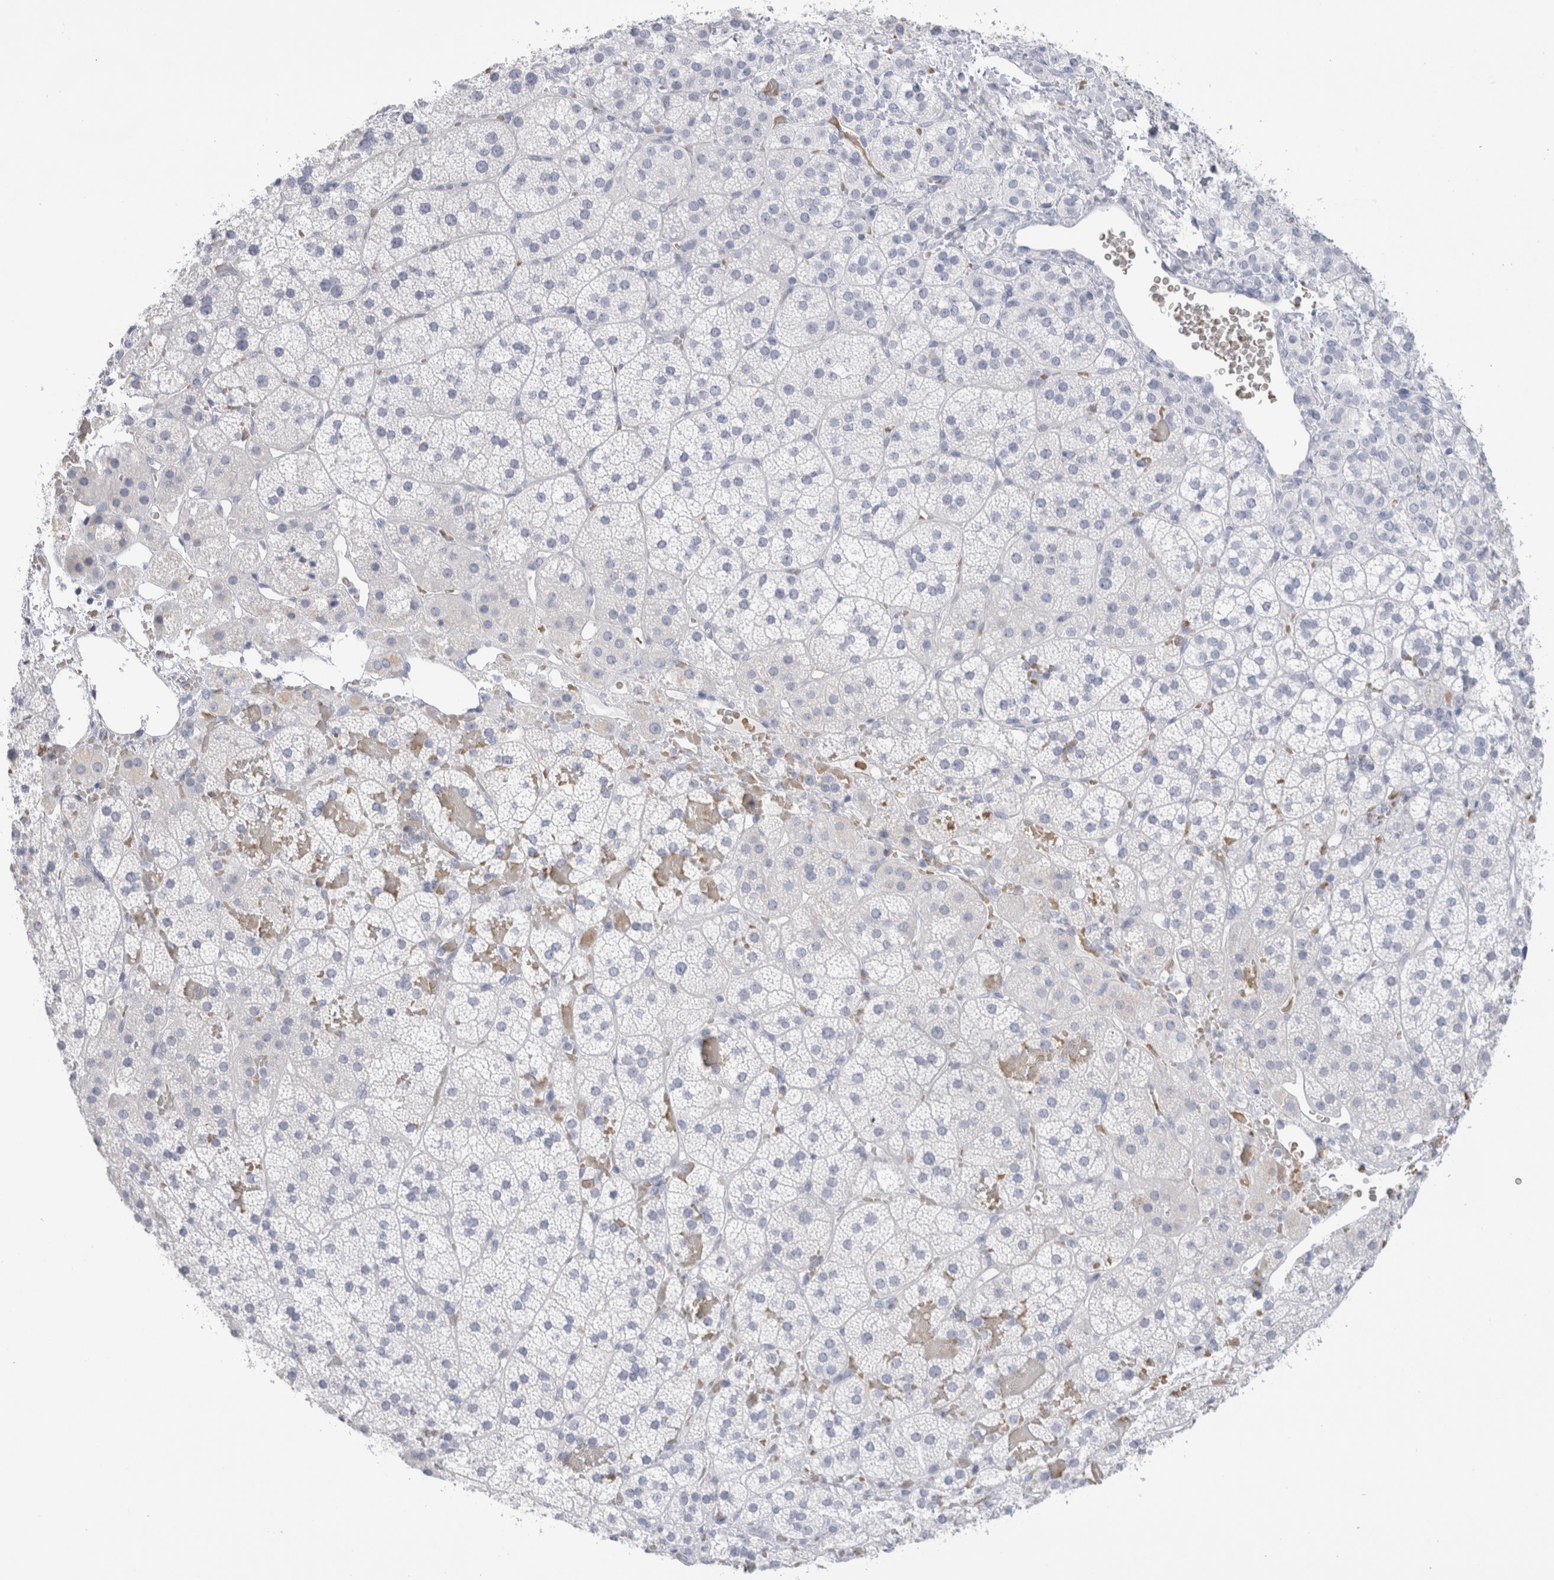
{"staining": {"intensity": "negative", "quantity": "none", "location": "none"}, "tissue": "adrenal gland", "cell_type": "Glandular cells", "image_type": "normal", "snomed": [{"axis": "morphology", "description": "Normal tissue, NOS"}, {"axis": "topography", "description": "Adrenal gland"}], "caption": "IHC histopathology image of unremarkable adrenal gland stained for a protein (brown), which demonstrates no positivity in glandular cells. (DAB immunohistochemistry (IHC), high magnification).", "gene": "CD38", "patient": {"sex": "female", "age": 44}}